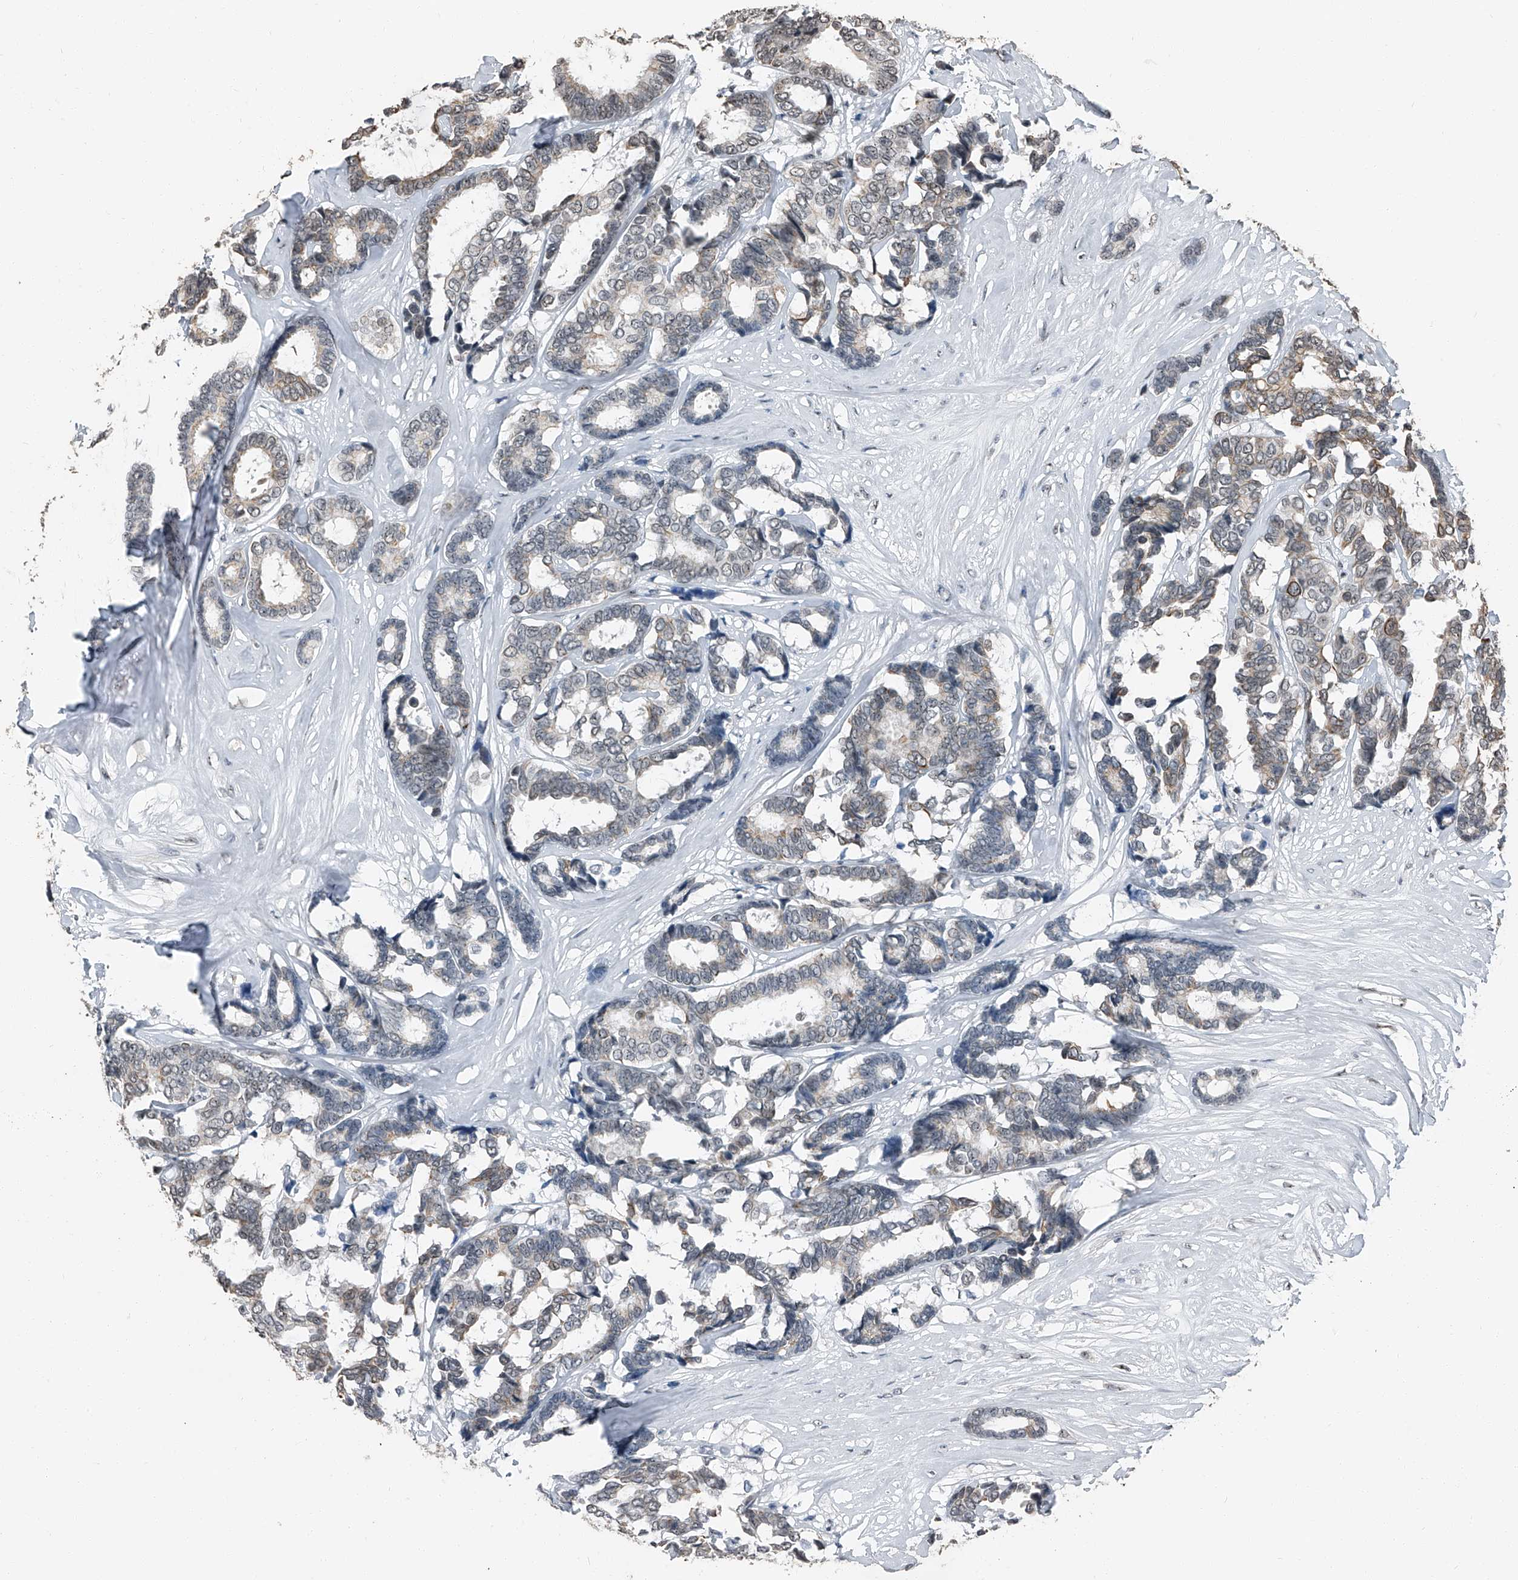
{"staining": {"intensity": "weak", "quantity": "25%-75%", "location": "nuclear"}, "tissue": "breast cancer", "cell_type": "Tumor cells", "image_type": "cancer", "snomed": [{"axis": "morphology", "description": "Duct carcinoma"}, {"axis": "topography", "description": "Breast"}], "caption": "Tumor cells demonstrate weak nuclear expression in about 25%-75% of cells in breast invasive ductal carcinoma.", "gene": "TCOF1", "patient": {"sex": "female", "age": 87}}